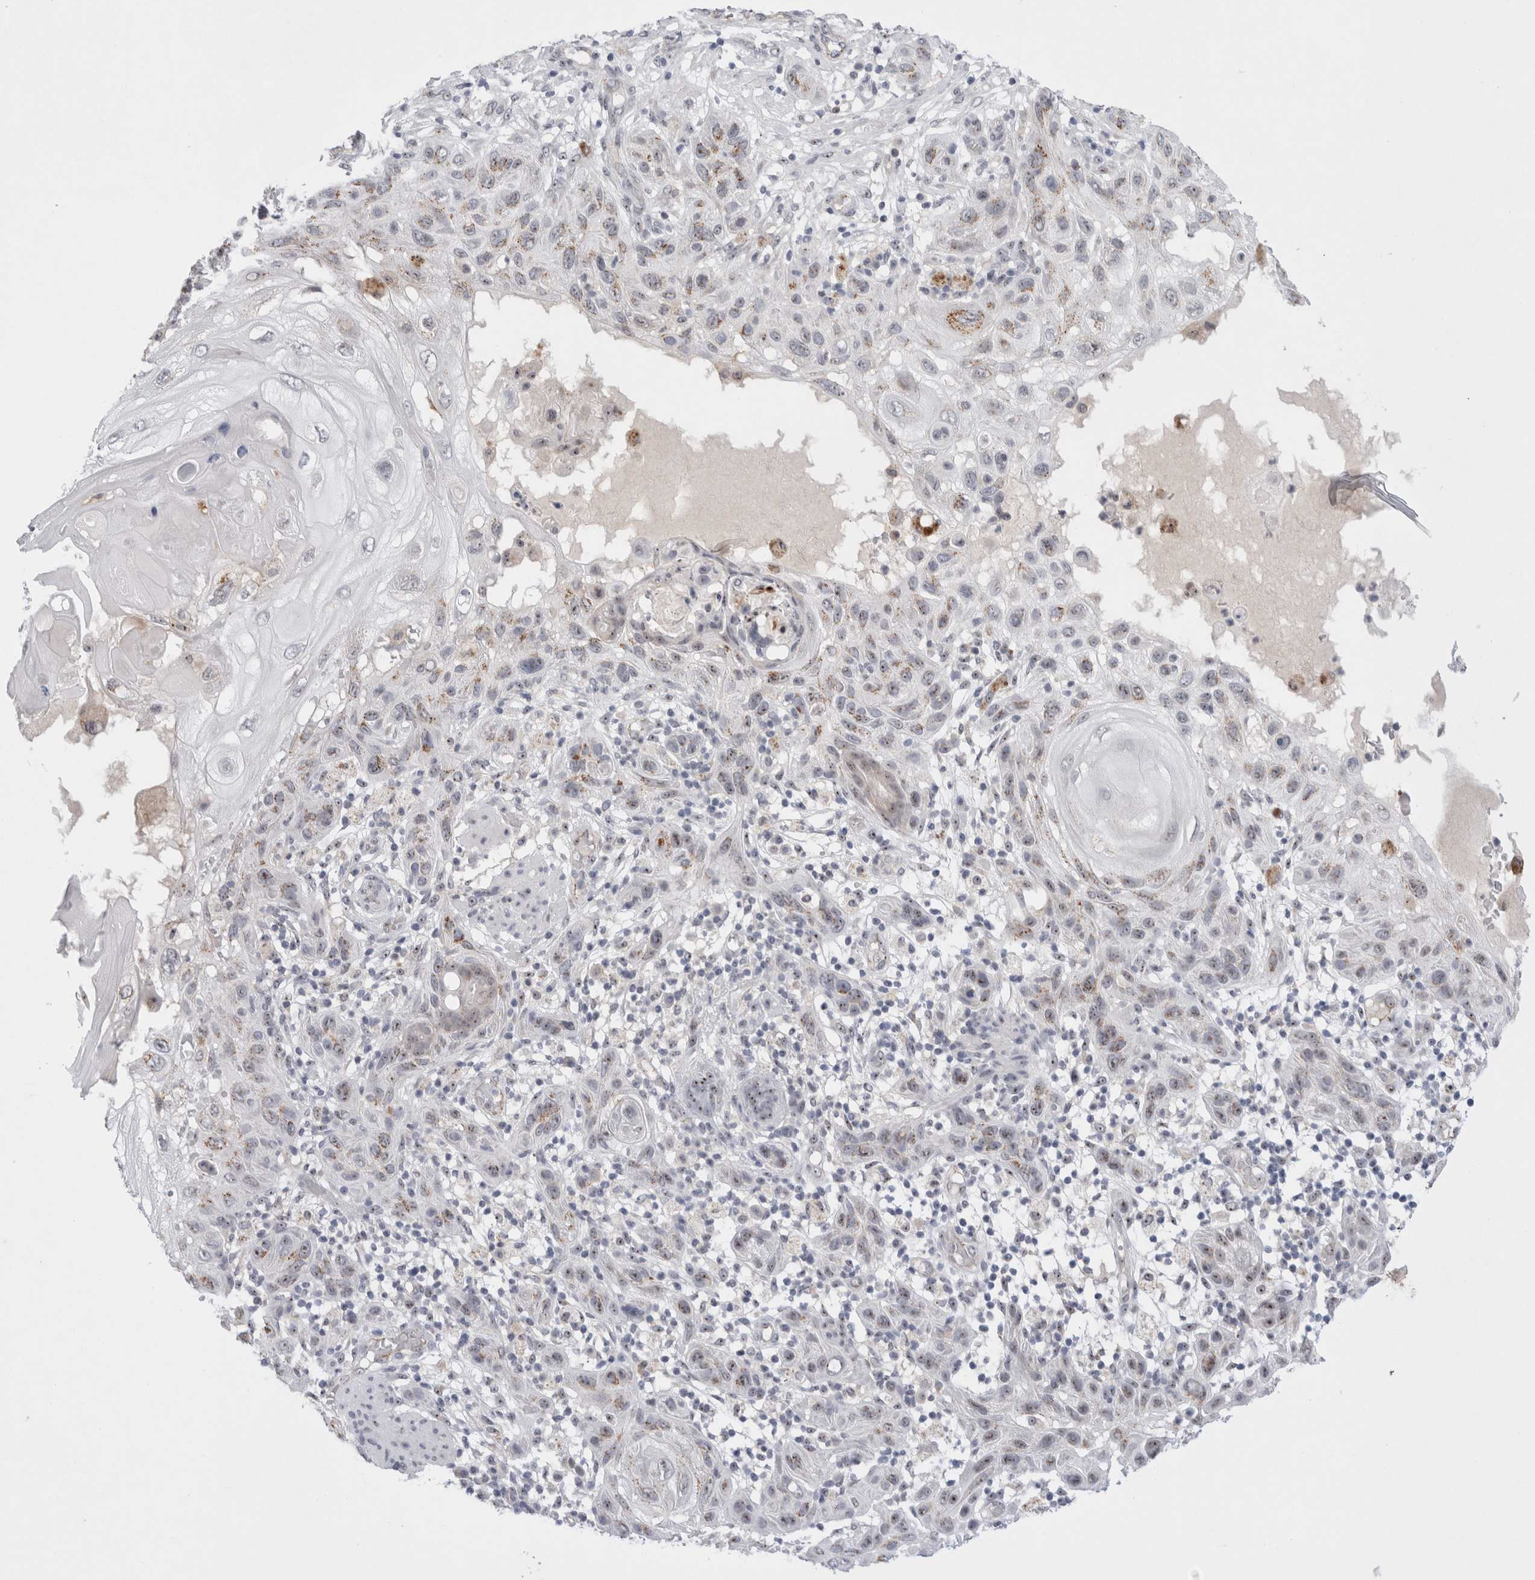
{"staining": {"intensity": "strong", "quantity": "25%-75%", "location": "nuclear"}, "tissue": "skin cancer", "cell_type": "Tumor cells", "image_type": "cancer", "snomed": [{"axis": "morphology", "description": "Squamous cell carcinoma, NOS"}, {"axis": "topography", "description": "Skin"}], "caption": "Protein staining of skin squamous cell carcinoma tissue exhibits strong nuclear staining in approximately 25%-75% of tumor cells. (brown staining indicates protein expression, while blue staining denotes nuclei).", "gene": "CERS5", "patient": {"sex": "female", "age": 96}}